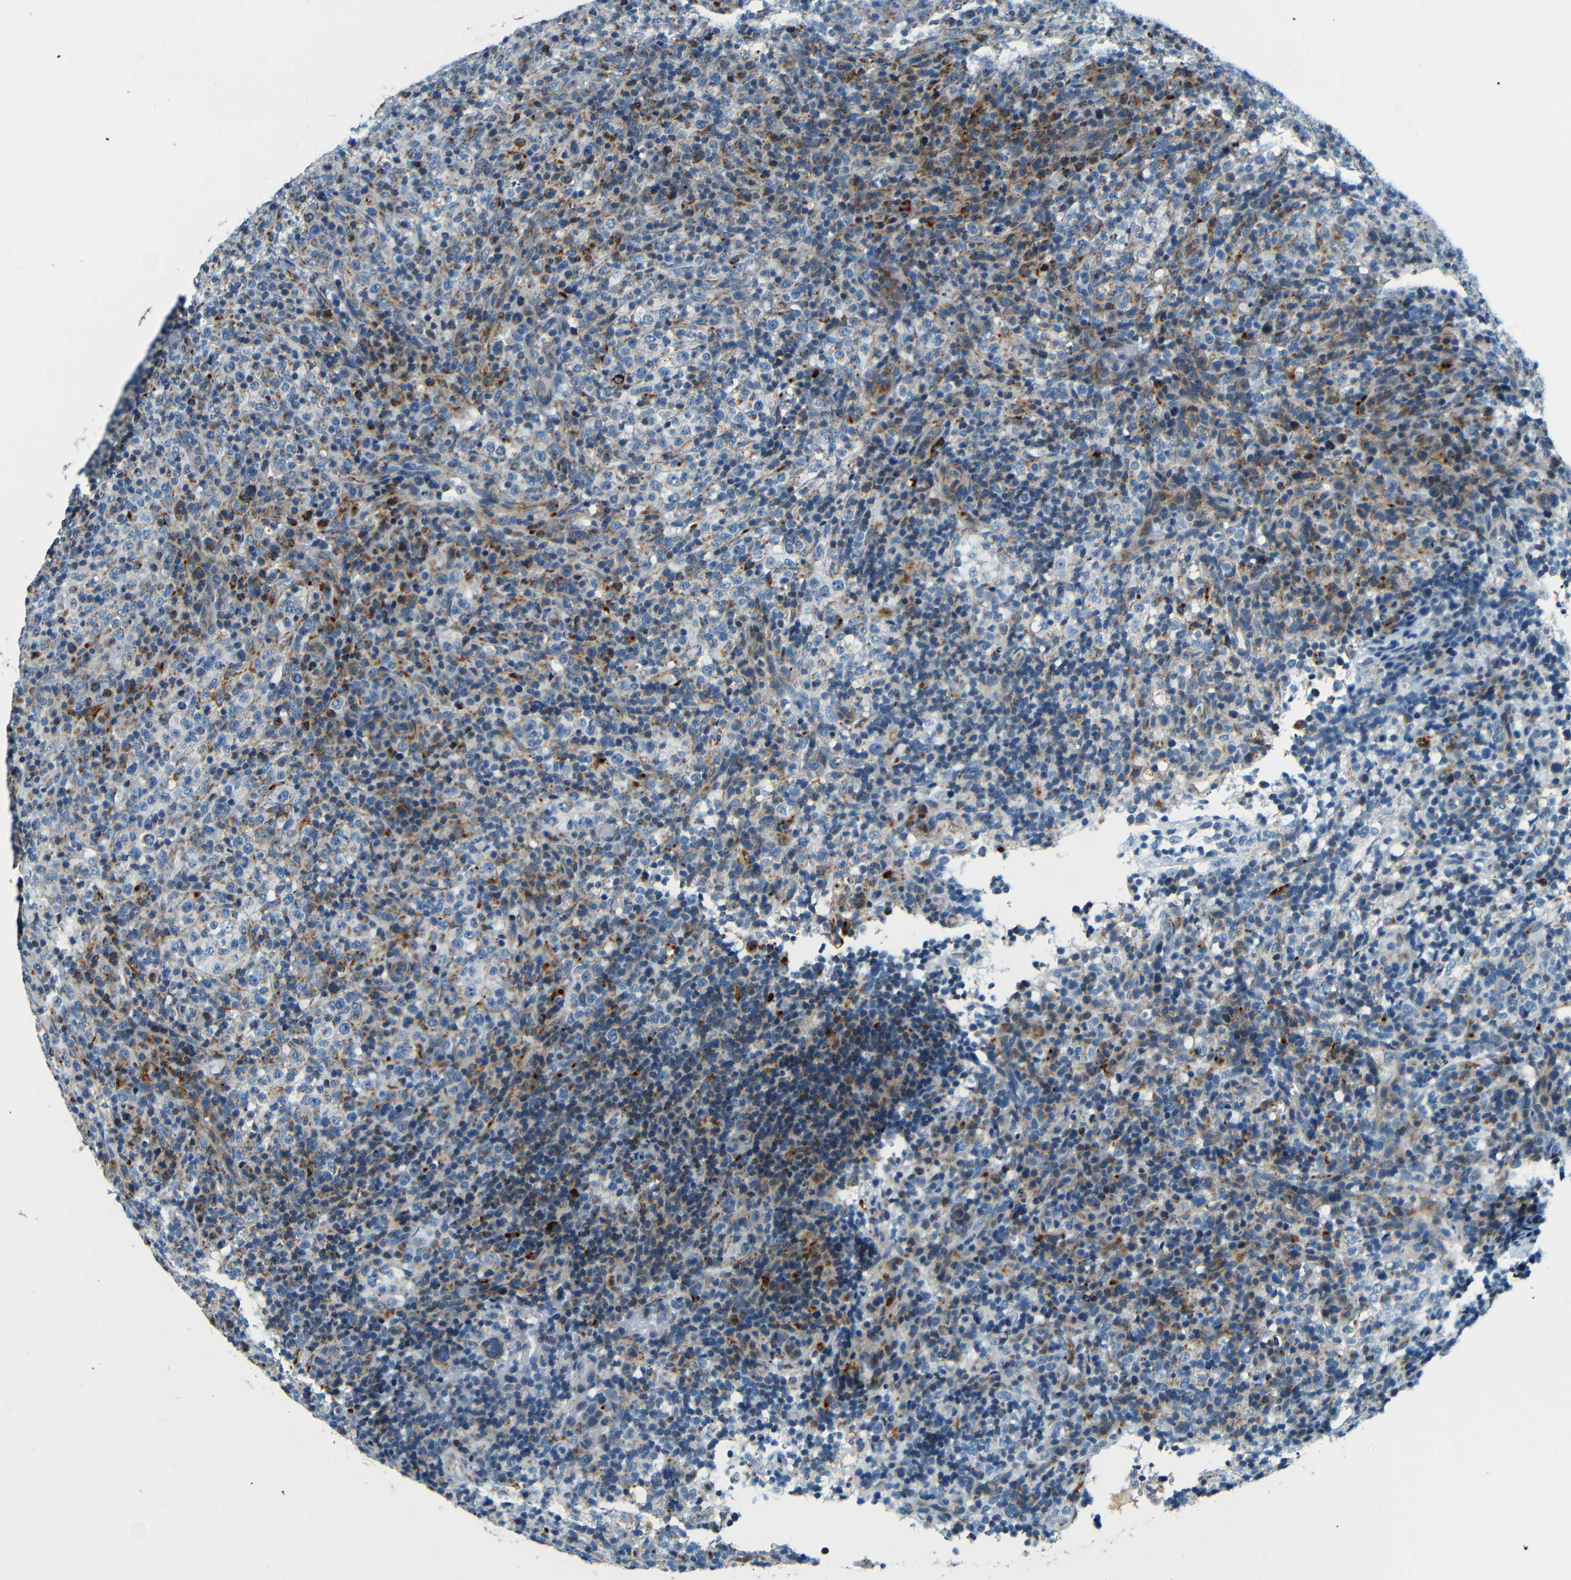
{"staining": {"intensity": "strong", "quantity": "<25%", "location": "cytoplasmic/membranous"}, "tissue": "lymphoma", "cell_type": "Tumor cells", "image_type": "cancer", "snomed": [{"axis": "morphology", "description": "Malignant lymphoma, non-Hodgkin's type, High grade"}, {"axis": "topography", "description": "Lymph node"}], "caption": "Protein analysis of lymphoma tissue demonstrates strong cytoplasmic/membranous positivity in approximately <25% of tumor cells.", "gene": "WSCD2", "patient": {"sex": "female", "age": 76}}